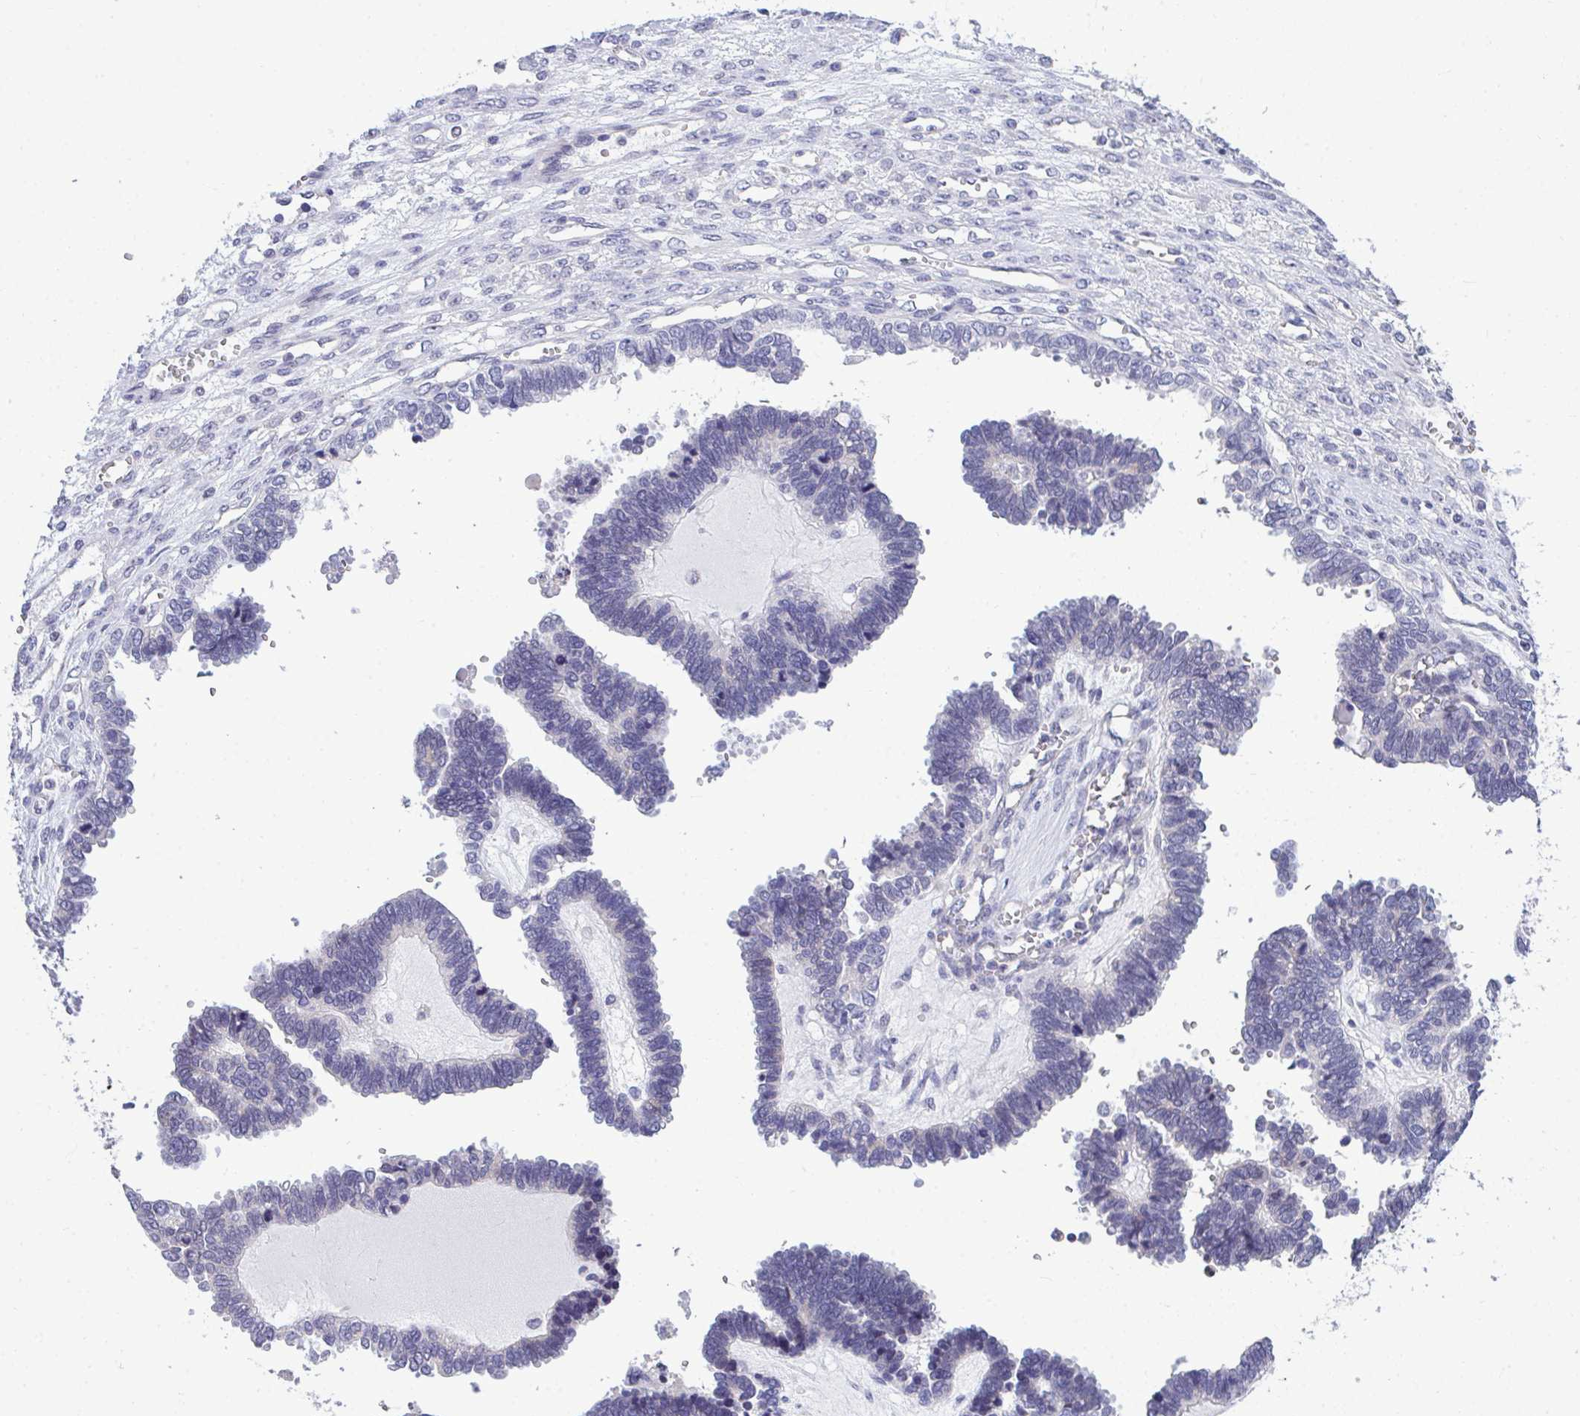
{"staining": {"intensity": "negative", "quantity": "none", "location": "none"}, "tissue": "ovarian cancer", "cell_type": "Tumor cells", "image_type": "cancer", "snomed": [{"axis": "morphology", "description": "Cystadenocarcinoma, serous, NOS"}, {"axis": "topography", "description": "Ovary"}], "caption": "This is a photomicrograph of immunohistochemistry (IHC) staining of ovarian cancer, which shows no staining in tumor cells.", "gene": "PIGK", "patient": {"sex": "female", "age": 51}}